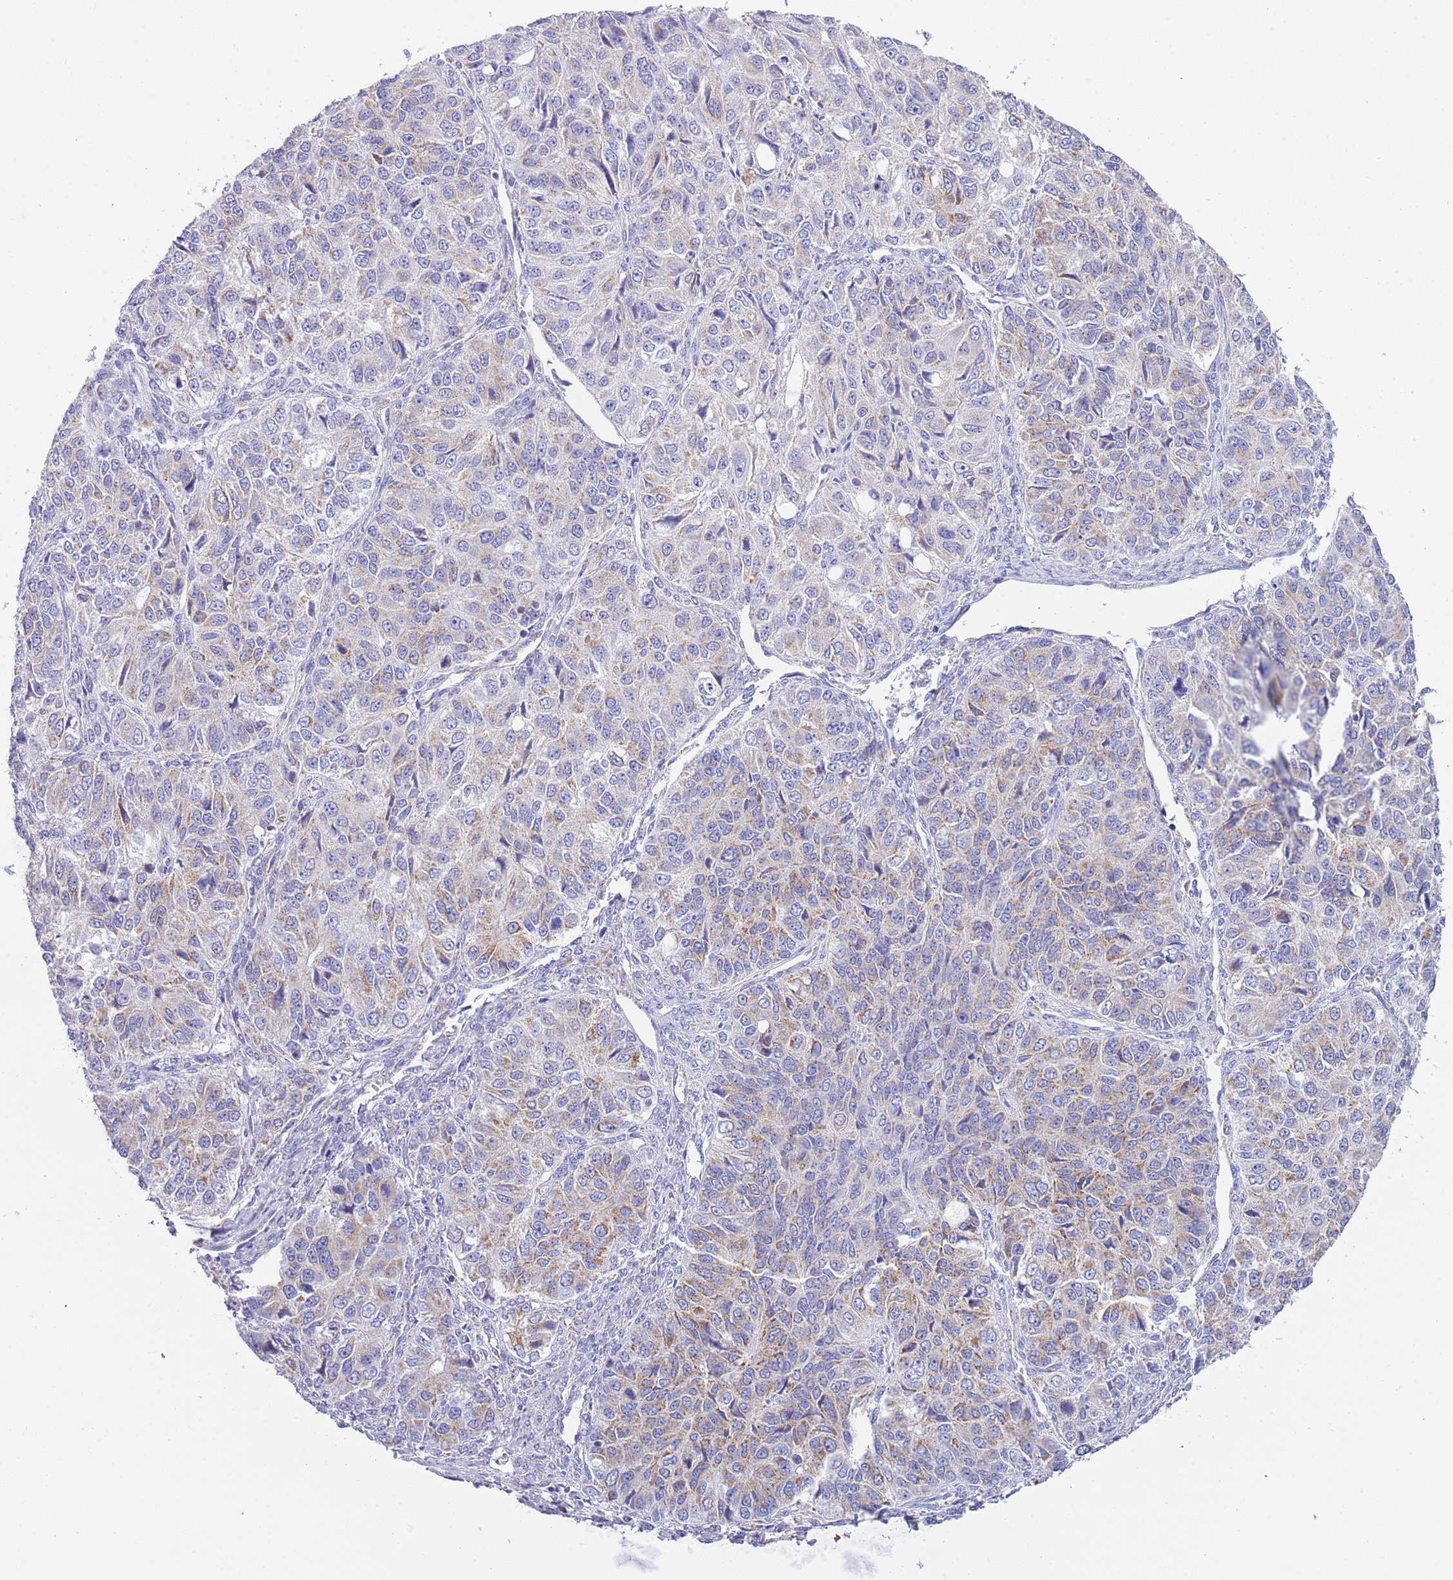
{"staining": {"intensity": "weak", "quantity": "25%-75%", "location": "cytoplasmic/membranous"}, "tissue": "ovarian cancer", "cell_type": "Tumor cells", "image_type": "cancer", "snomed": [{"axis": "morphology", "description": "Carcinoma, endometroid"}, {"axis": "topography", "description": "Ovary"}], "caption": "Immunohistochemical staining of ovarian endometroid carcinoma displays low levels of weak cytoplasmic/membranous protein staining in approximately 25%-75% of tumor cells. (brown staining indicates protein expression, while blue staining denotes nuclei).", "gene": "SUCLG2", "patient": {"sex": "female", "age": 51}}